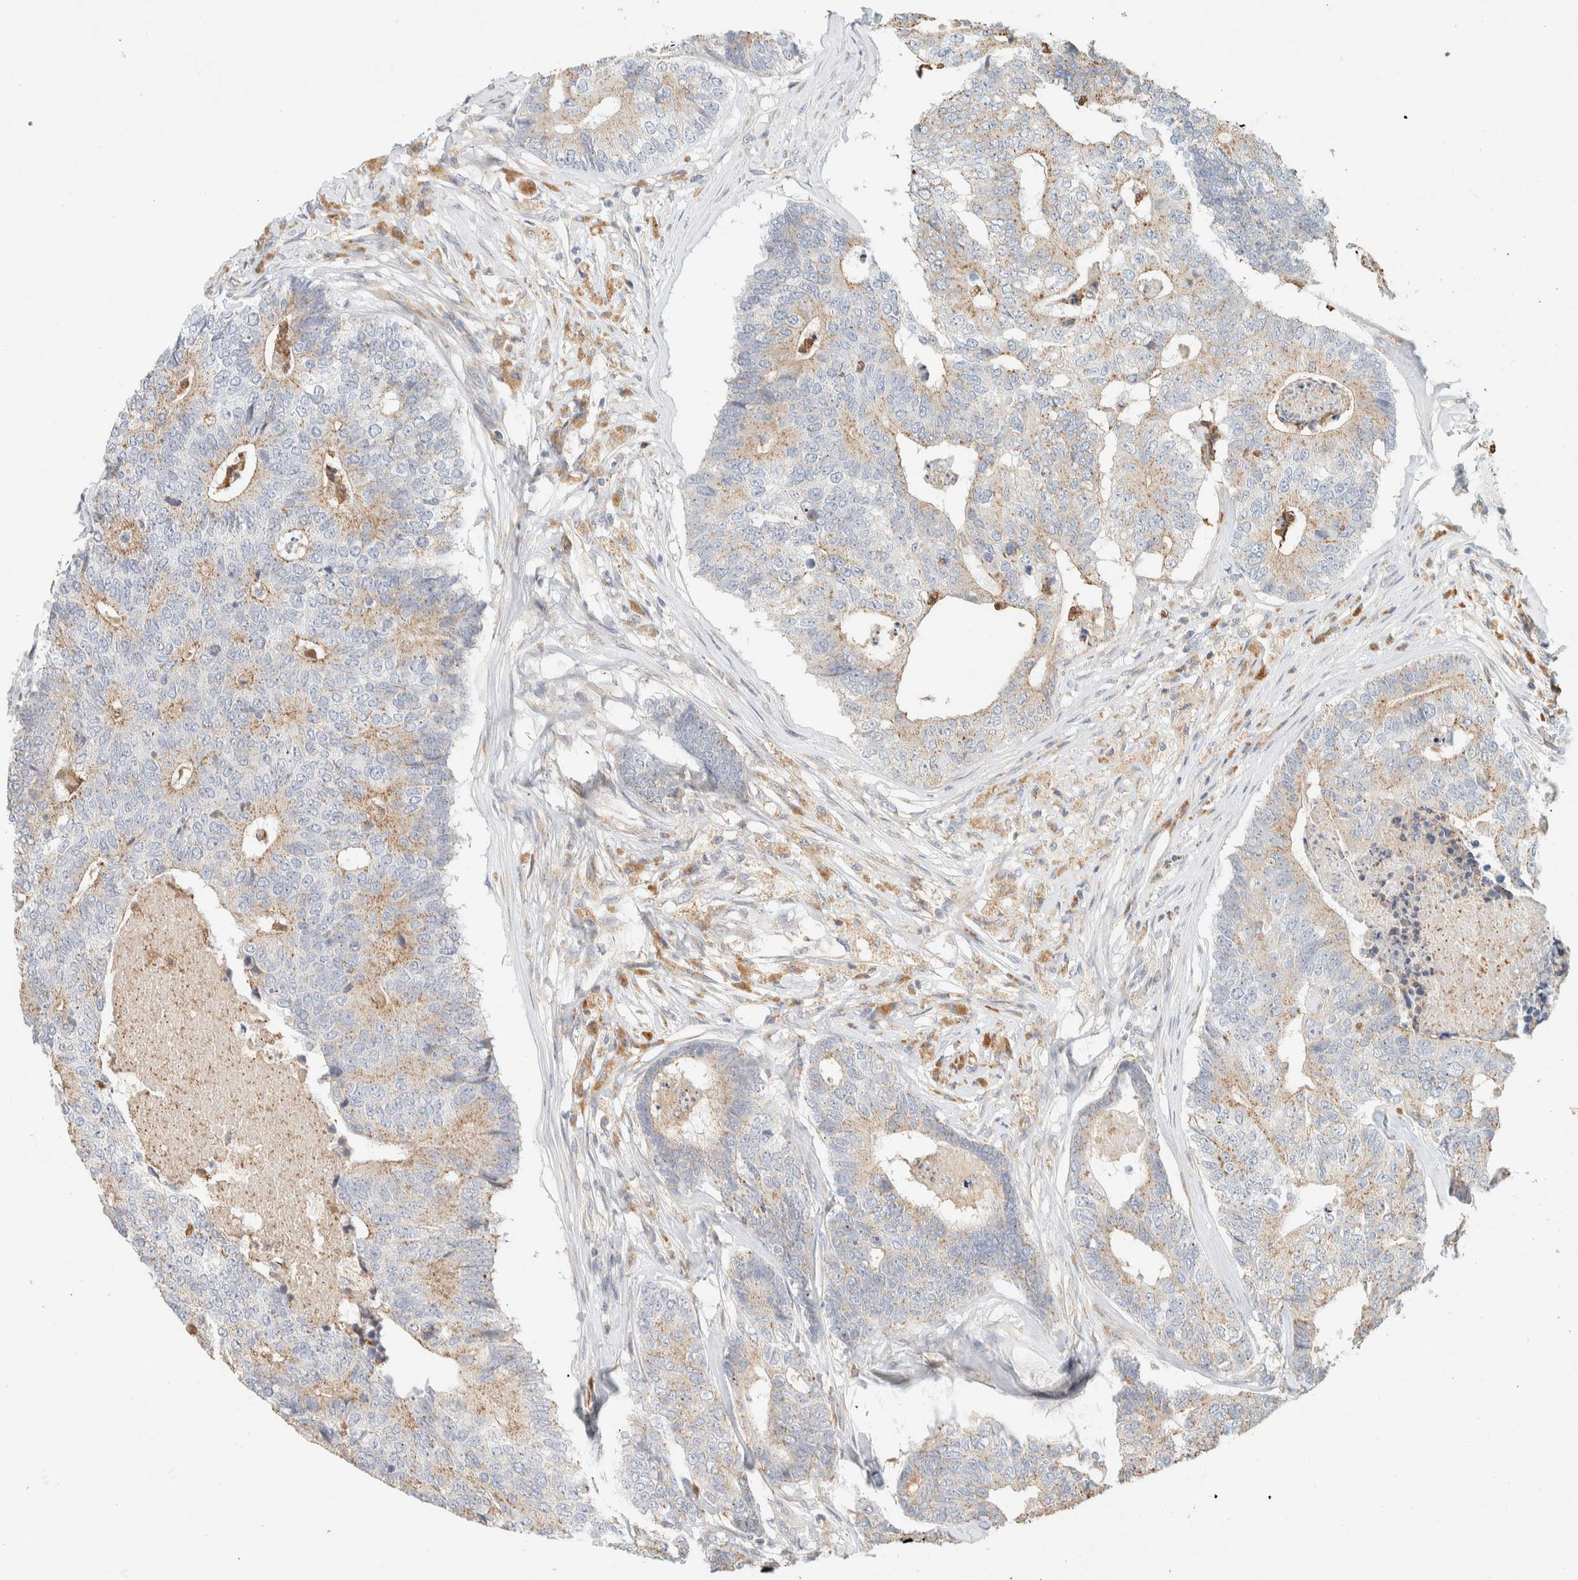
{"staining": {"intensity": "weak", "quantity": "25%-75%", "location": "cytoplasmic/membranous"}, "tissue": "colorectal cancer", "cell_type": "Tumor cells", "image_type": "cancer", "snomed": [{"axis": "morphology", "description": "Adenocarcinoma, NOS"}, {"axis": "topography", "description": "Colon"}], "caption": "High-power microscopy captured an immunohistochemistry micrograph of colorectal cancer (adenocarcinoma), revealing weak cytoplasmic/membranous staining in about 25%-75% of tumor cells.", "gene": "TTC3", "patient": {"sex": "female", "age": 67}}